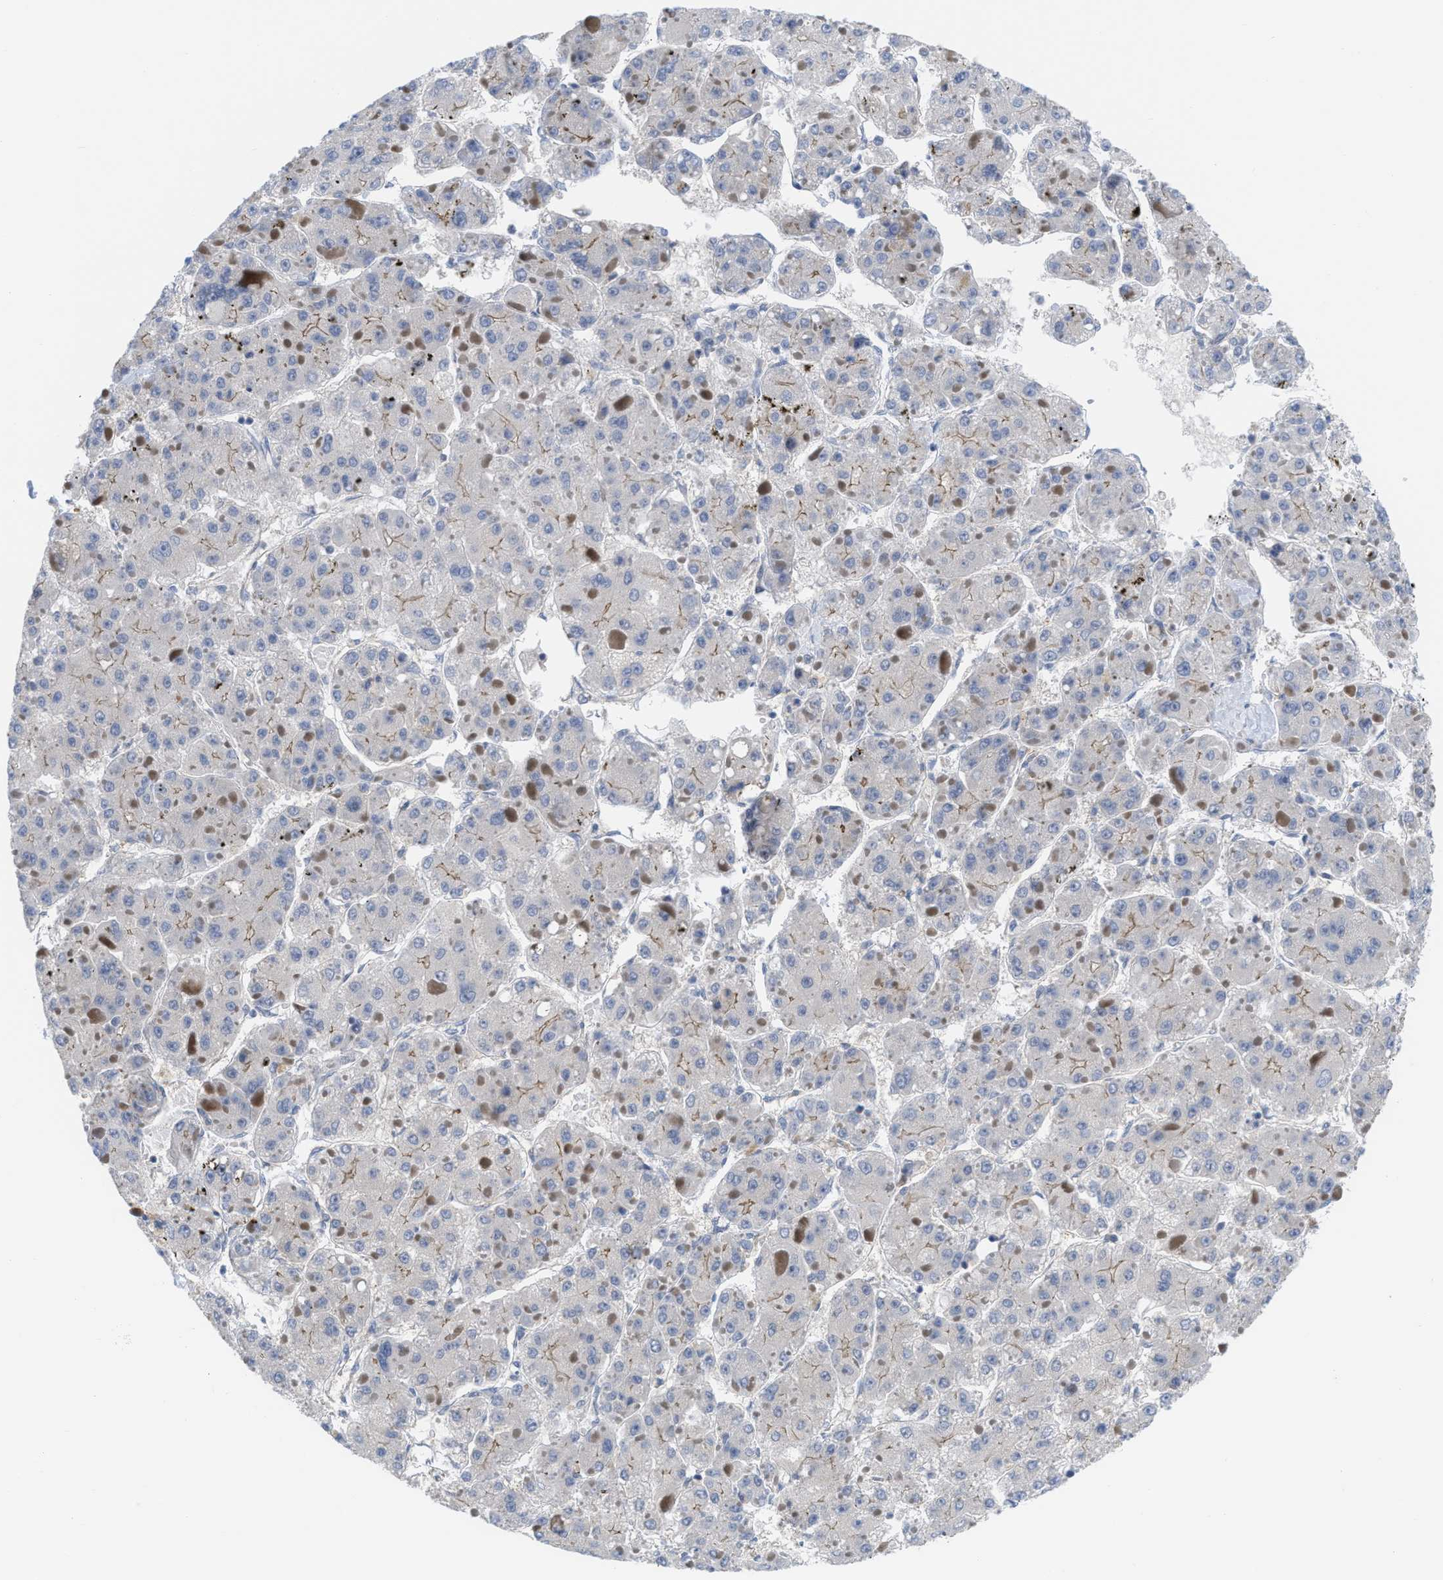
{"staining": {"intensity": "negative", "quantity": "none", "location": "none"}, "tissue": "liver cancer", "cell_type": "Tumor cells", "image_type": "cancer", "snomed": [{"axis": "morphology", "description": "Carcinoma, Hepatocellular, NOS"}, {"axis": "topography", "description": "Liver"}], "caption": "There is no significant positivity in tumor cells of liver cancer (hepatocellular carcinoma).", "gene": "LDAF1", "patient": {"sex": "female", "age": 73}}